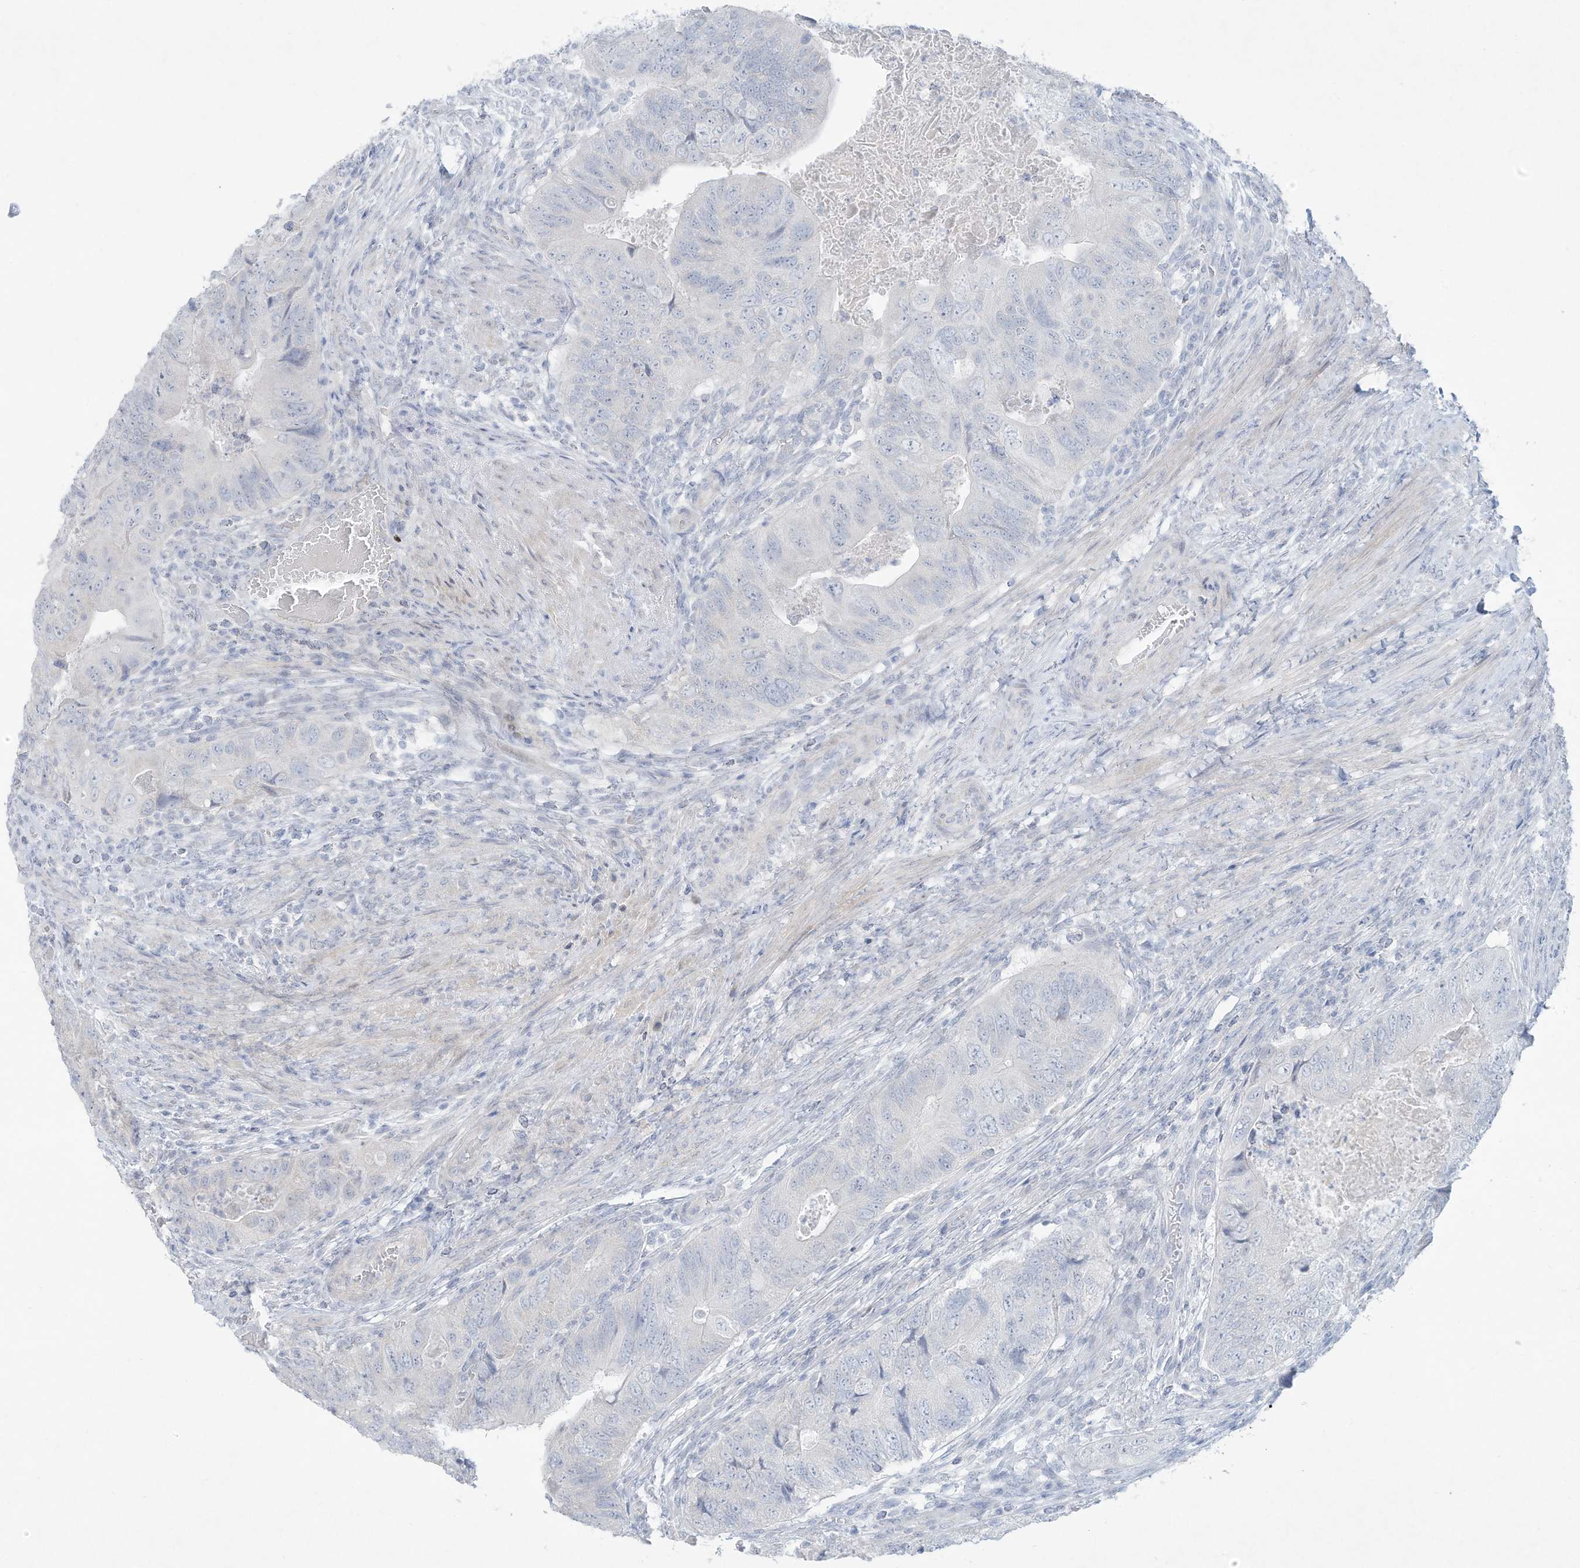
{"staining": {"intensity": "negative", "quantity": "none", "location": "none"}, "tissue": "colorectal cancer", "cell_type": "Tumor cells", "image_type": "cancer", "snomed": [{"axis": "morphology", "description": "Adenocarcinoma, NOS"}, {"axis": "topography", "description": "Rectum"}], "caption": "Tumor cells show no significant expression in colorectal cancer.", "gene": "PAX6", "patient": {"sex": "male", "age": 63}}